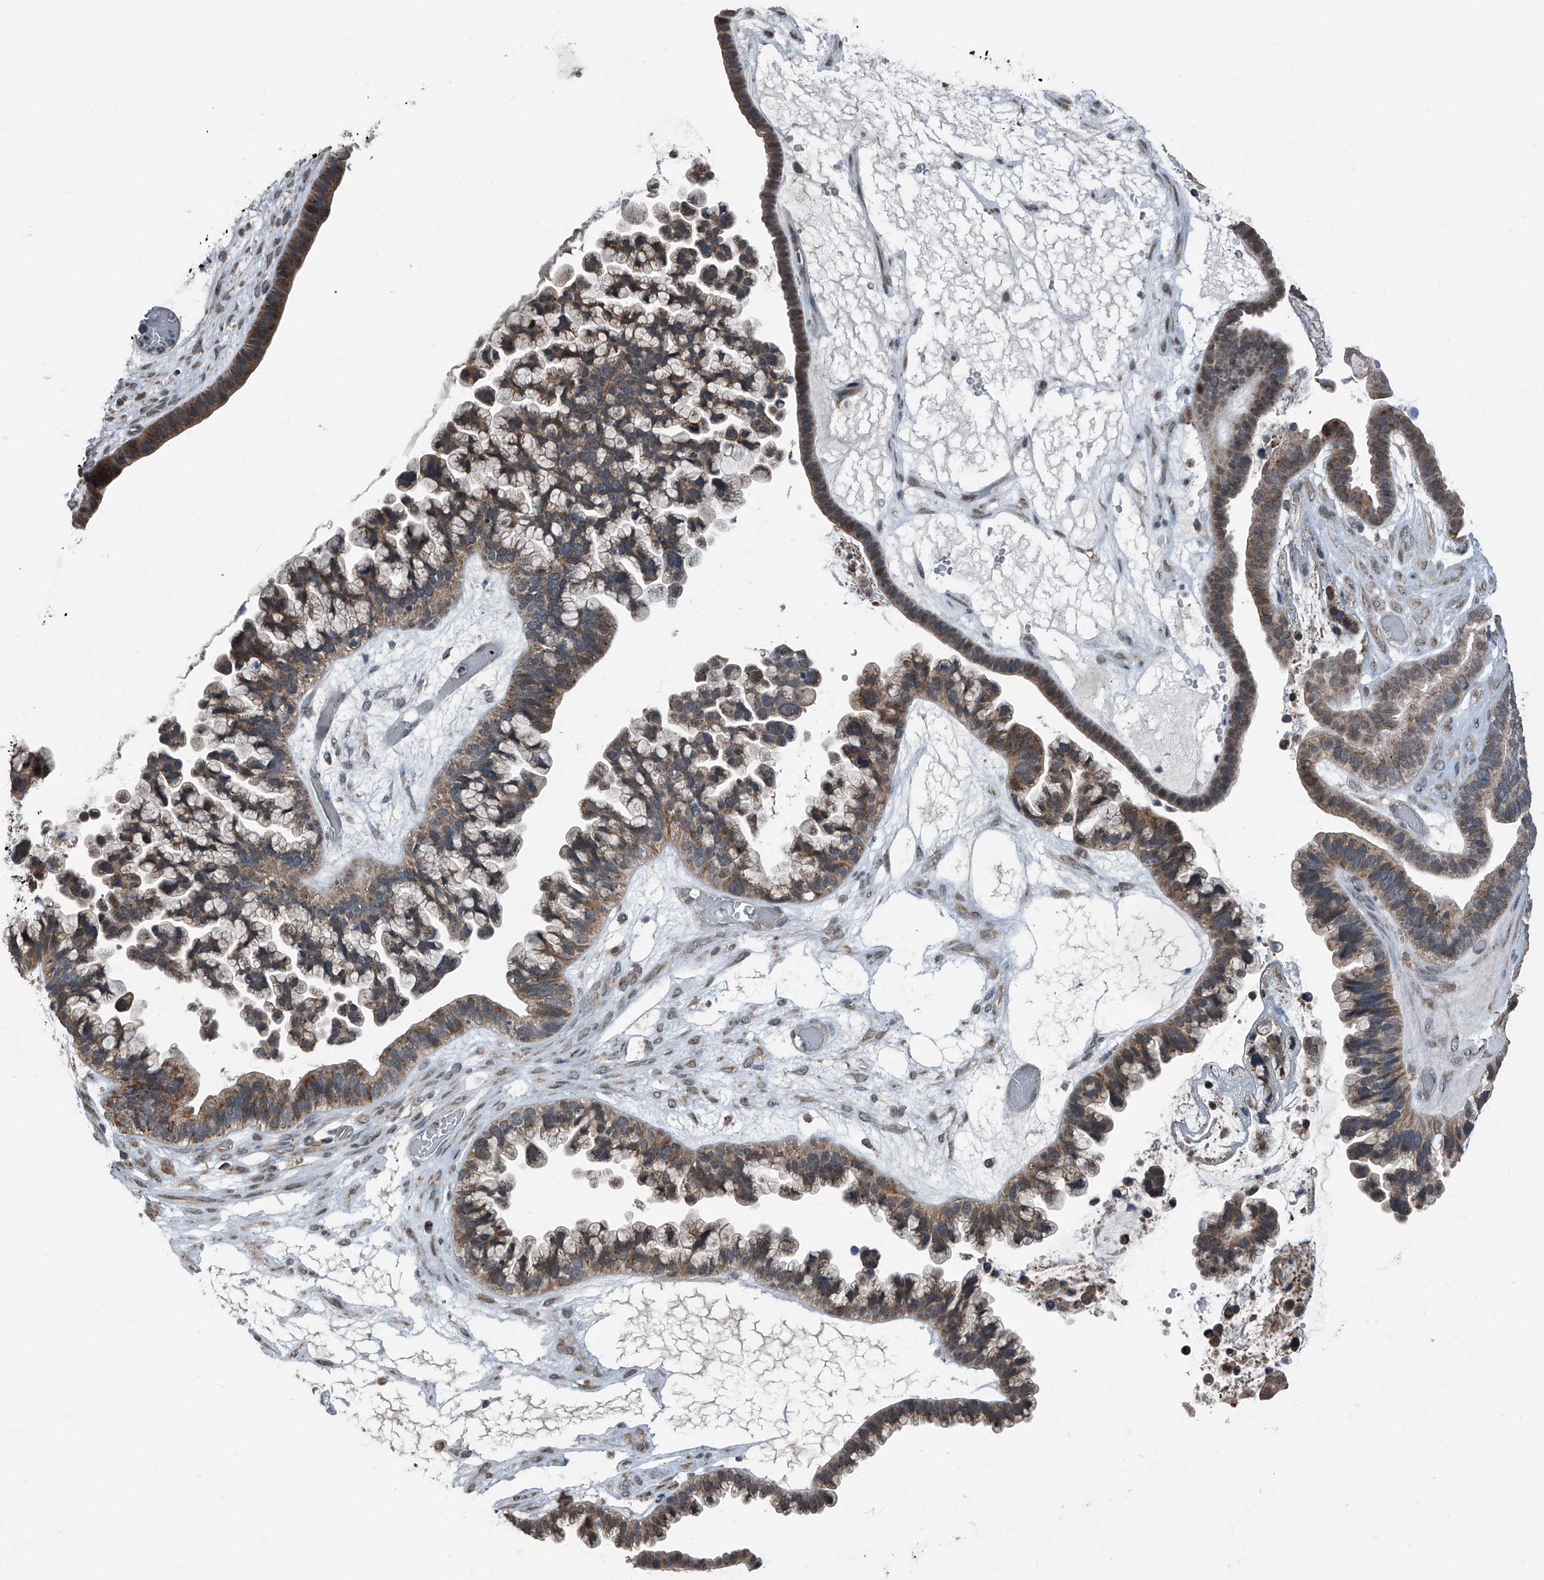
{"staining": {"intensity": "moderate", "quantity": ">75%", "location": "cytoplasmic/membranous"}, "tissue": "ovarian cancer", "cell_type": "Tumor cells", "image_type": "cancer", "snomed": [{"axis": "morphology", "description": "Cystadenocarcinoma, serous, NOS"}, {"axis": "topography", "description": "Ovary"}], "caption": "Approximately >75% of tumor cells in serous cystadenocarcinoma (ovarian) show moderate cytoplasmic/membranous protein positivity as visualized by brown immunohistochemical staining.", "gene": "CHRNA7", "patient": {"sex": "female", "age": 56}}